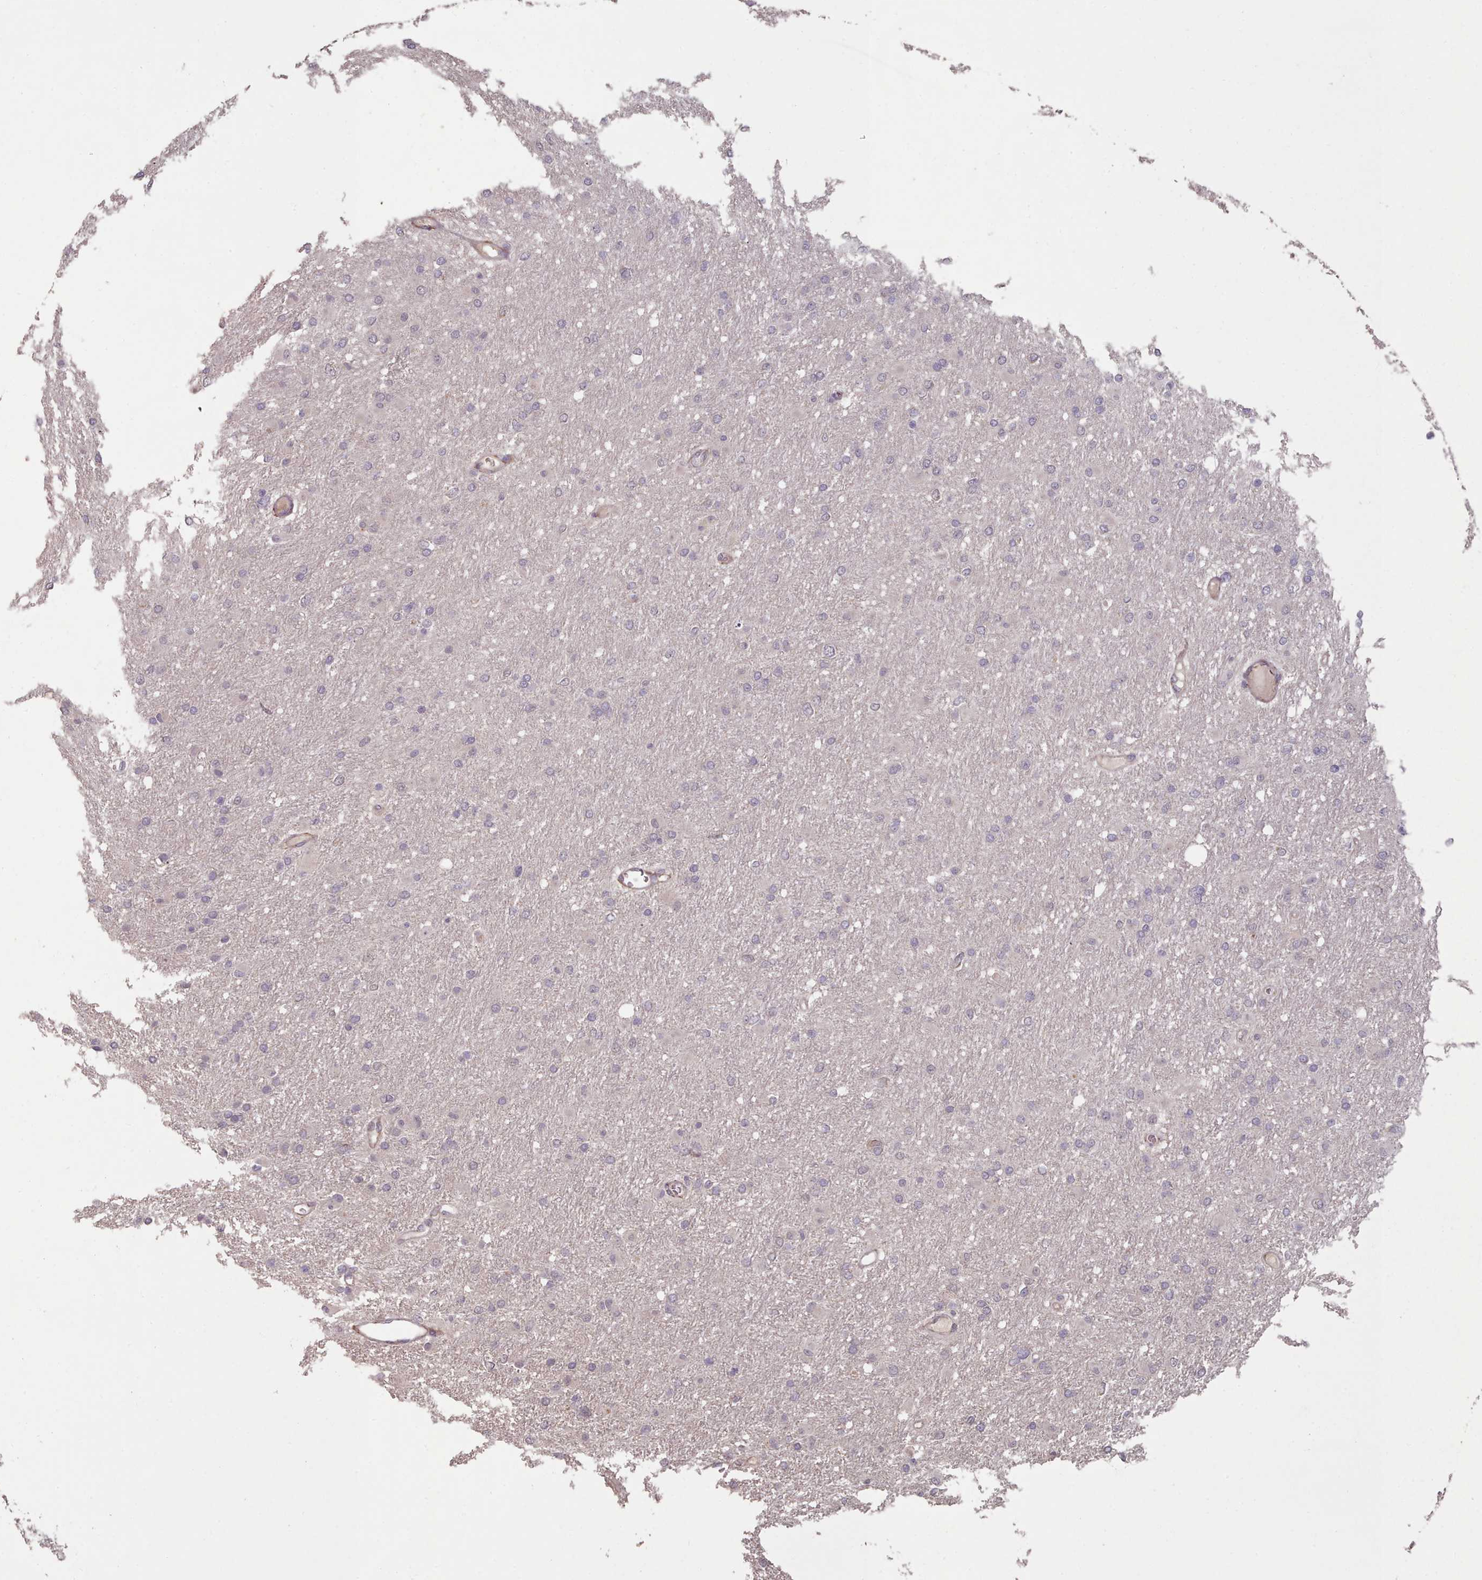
{"staining": {"intensity": "negative", "quantity": "none", "location": "none"}, "tissue": "glioma", "cell_type": "Tumor cells", "image_type": "cancer", "snomed": [{"axis": "morphology", "description": "Glioma, malignant, High grade"}, {"axis": "topography", "description": "Cerebral cortex"}], "caption": "Immunohistochemistry micrograph of glioma stained for a protein (brown), which displays no staining in tumor cells.", "gene": "ERCC6L", "patient": {"sex": "female", "age": 36}}